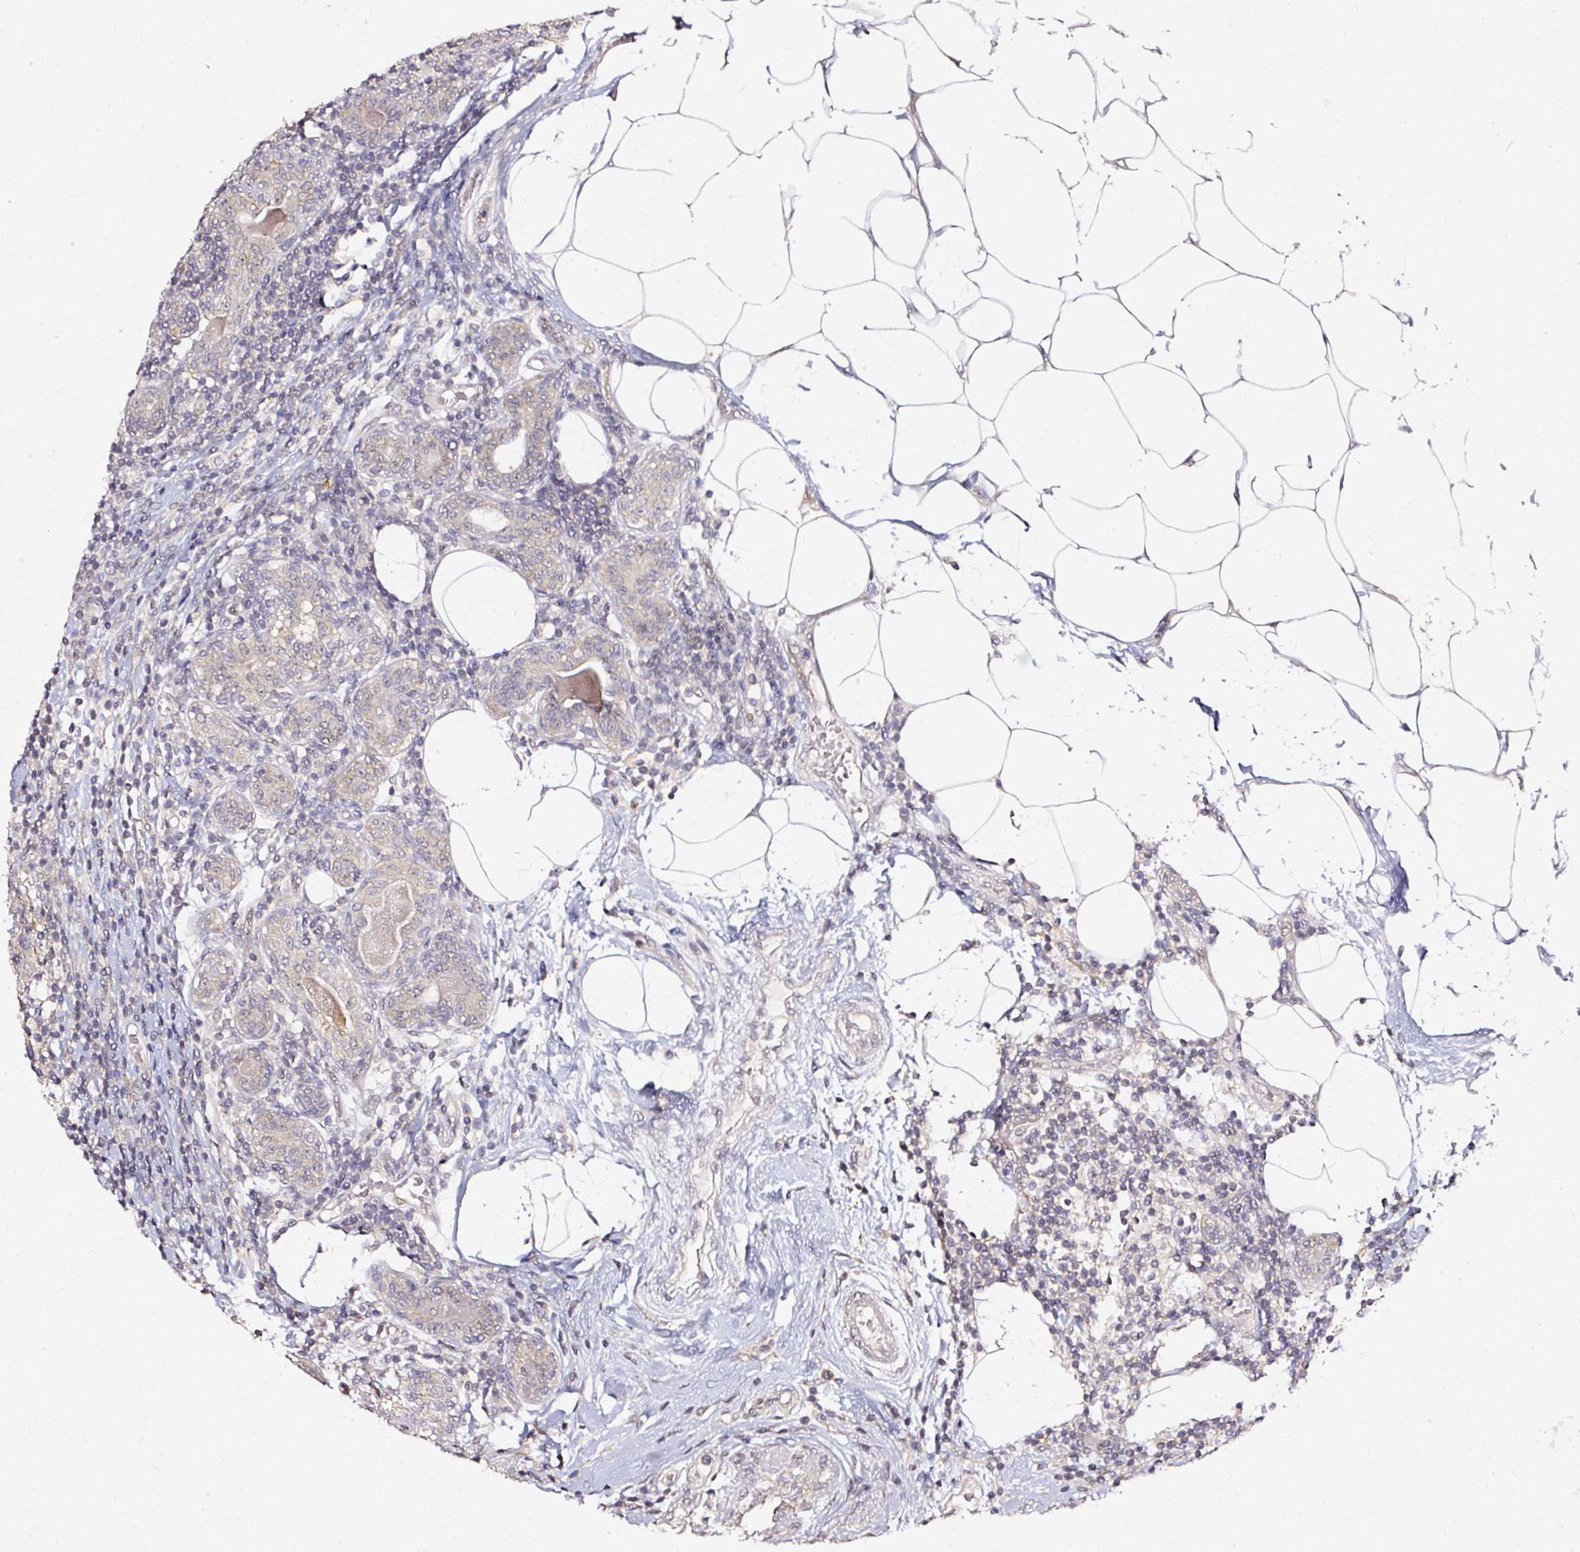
{"staining": {"intensity": "weak", "quantity": "25%-75%", "location": "cytoplasmic/membranous"}, "tissue": "breast cancer", "cell_type": "Tumor cells", "image_type": "cancer", "snomed": [{"axis": "morphology", "description": "Lobular carcinoma"}, {"axis": "topography", "description": "Breast"}], "caption": "Breast cancer was stained to show a protein in brown. There is low levels of weak cytoplasmic/membranous expression in approximately 25%-75% of tumor cells. (Brightfield microscopy of DAB IHC at high magnification).", "gene": "RGPD5", "patient": {"sex": "female", "age": 59}}